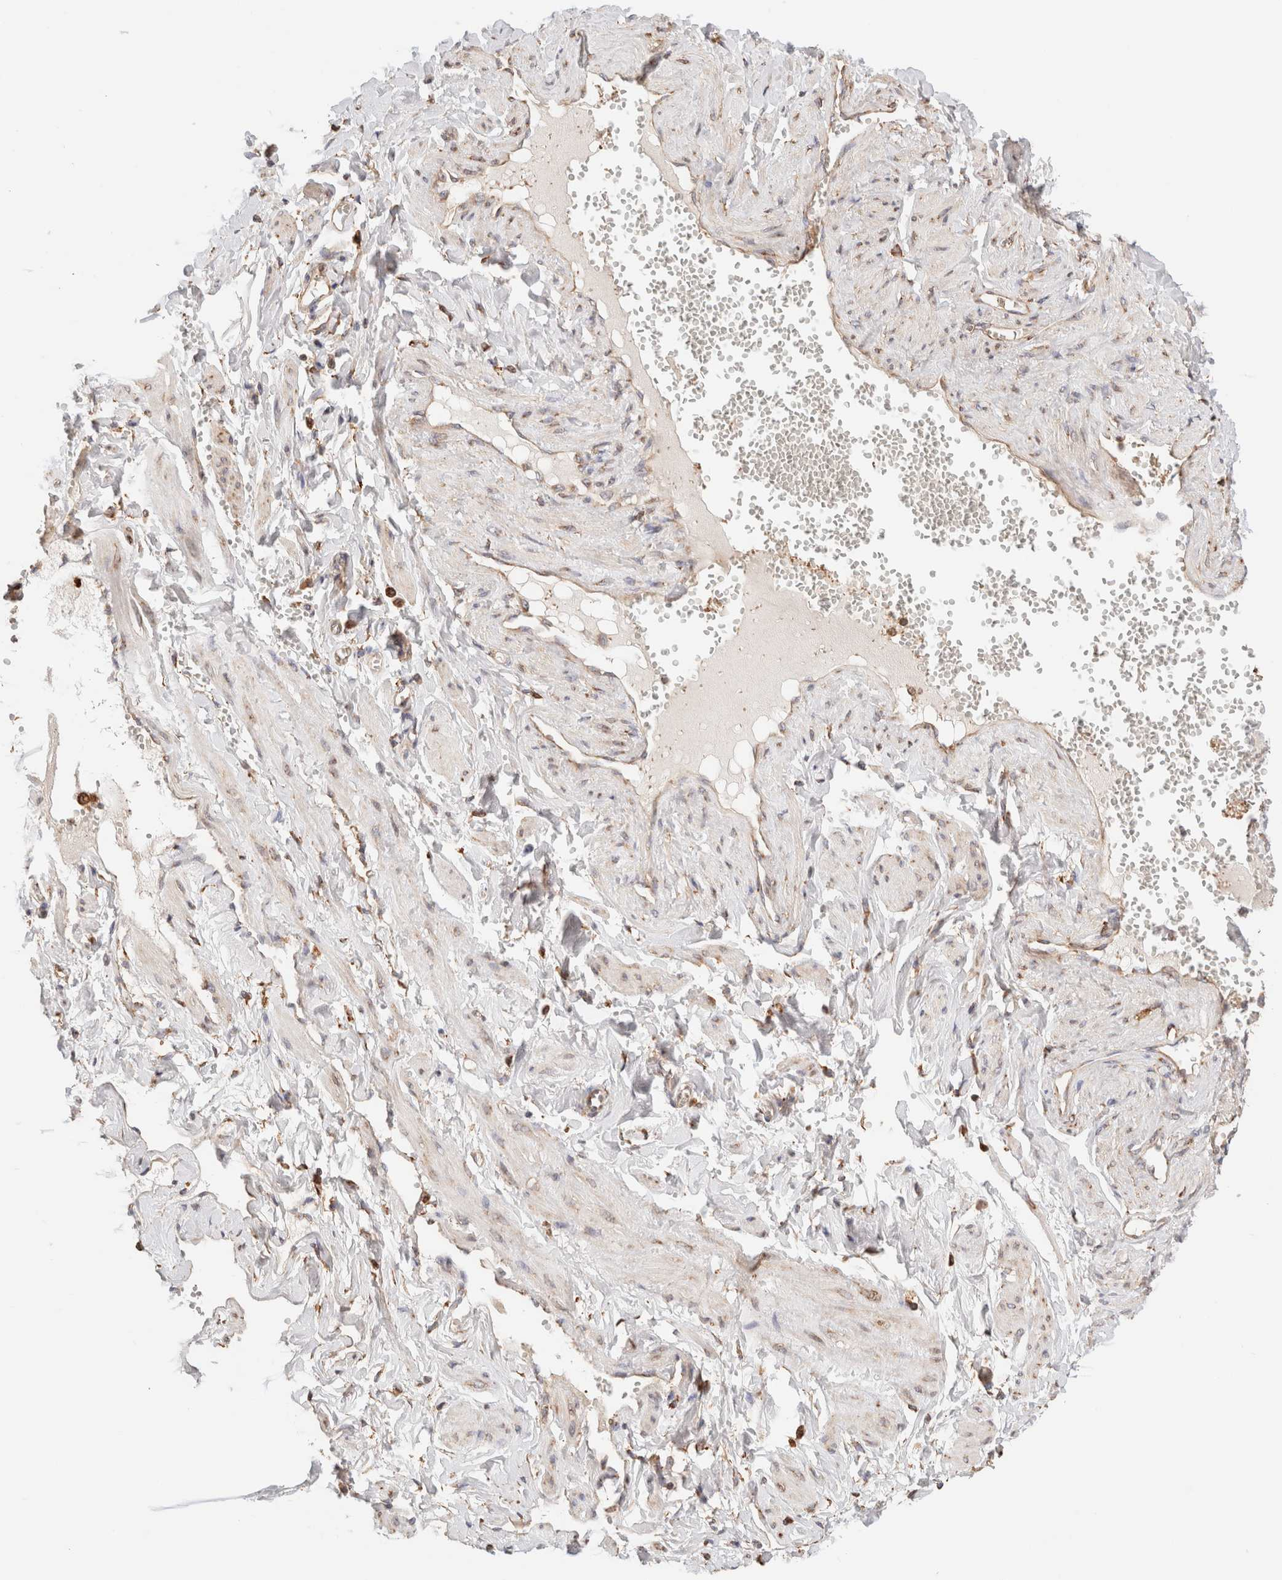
{"staining": {"intensity": "moderate", "quantity": ">75%", "location": "cytoplasmic/membranous"}, "tissue": "adipose tissue", "cell_type": "Adipocytes", "image_type": "normal", "snomed": [{"axis": "morphology", "description": "Normal tissue, NOS"}, {"axis": "topography", "description": "Vascular tissue"}, {"axis": "topography", "description": "Fallopian tube"}, {"axis": "topography", "description": "Ovary"}], "caption": "High-magnification brightfield microscopy of normal adipose tissue stained with DAB (3,3'-diaminobenzidine) (brown) and counterstained with hematoxylin (blue). adipocytes exhibit moderate cytoplasmic/membranous positivity is seen in about>75% of cells. Using DAB (brown) and hematoxylin (blue) stains, captured at high magnification using brightfield microscopy.", "gene": "FER", "patient": {"sex": "female", "age": 67}}